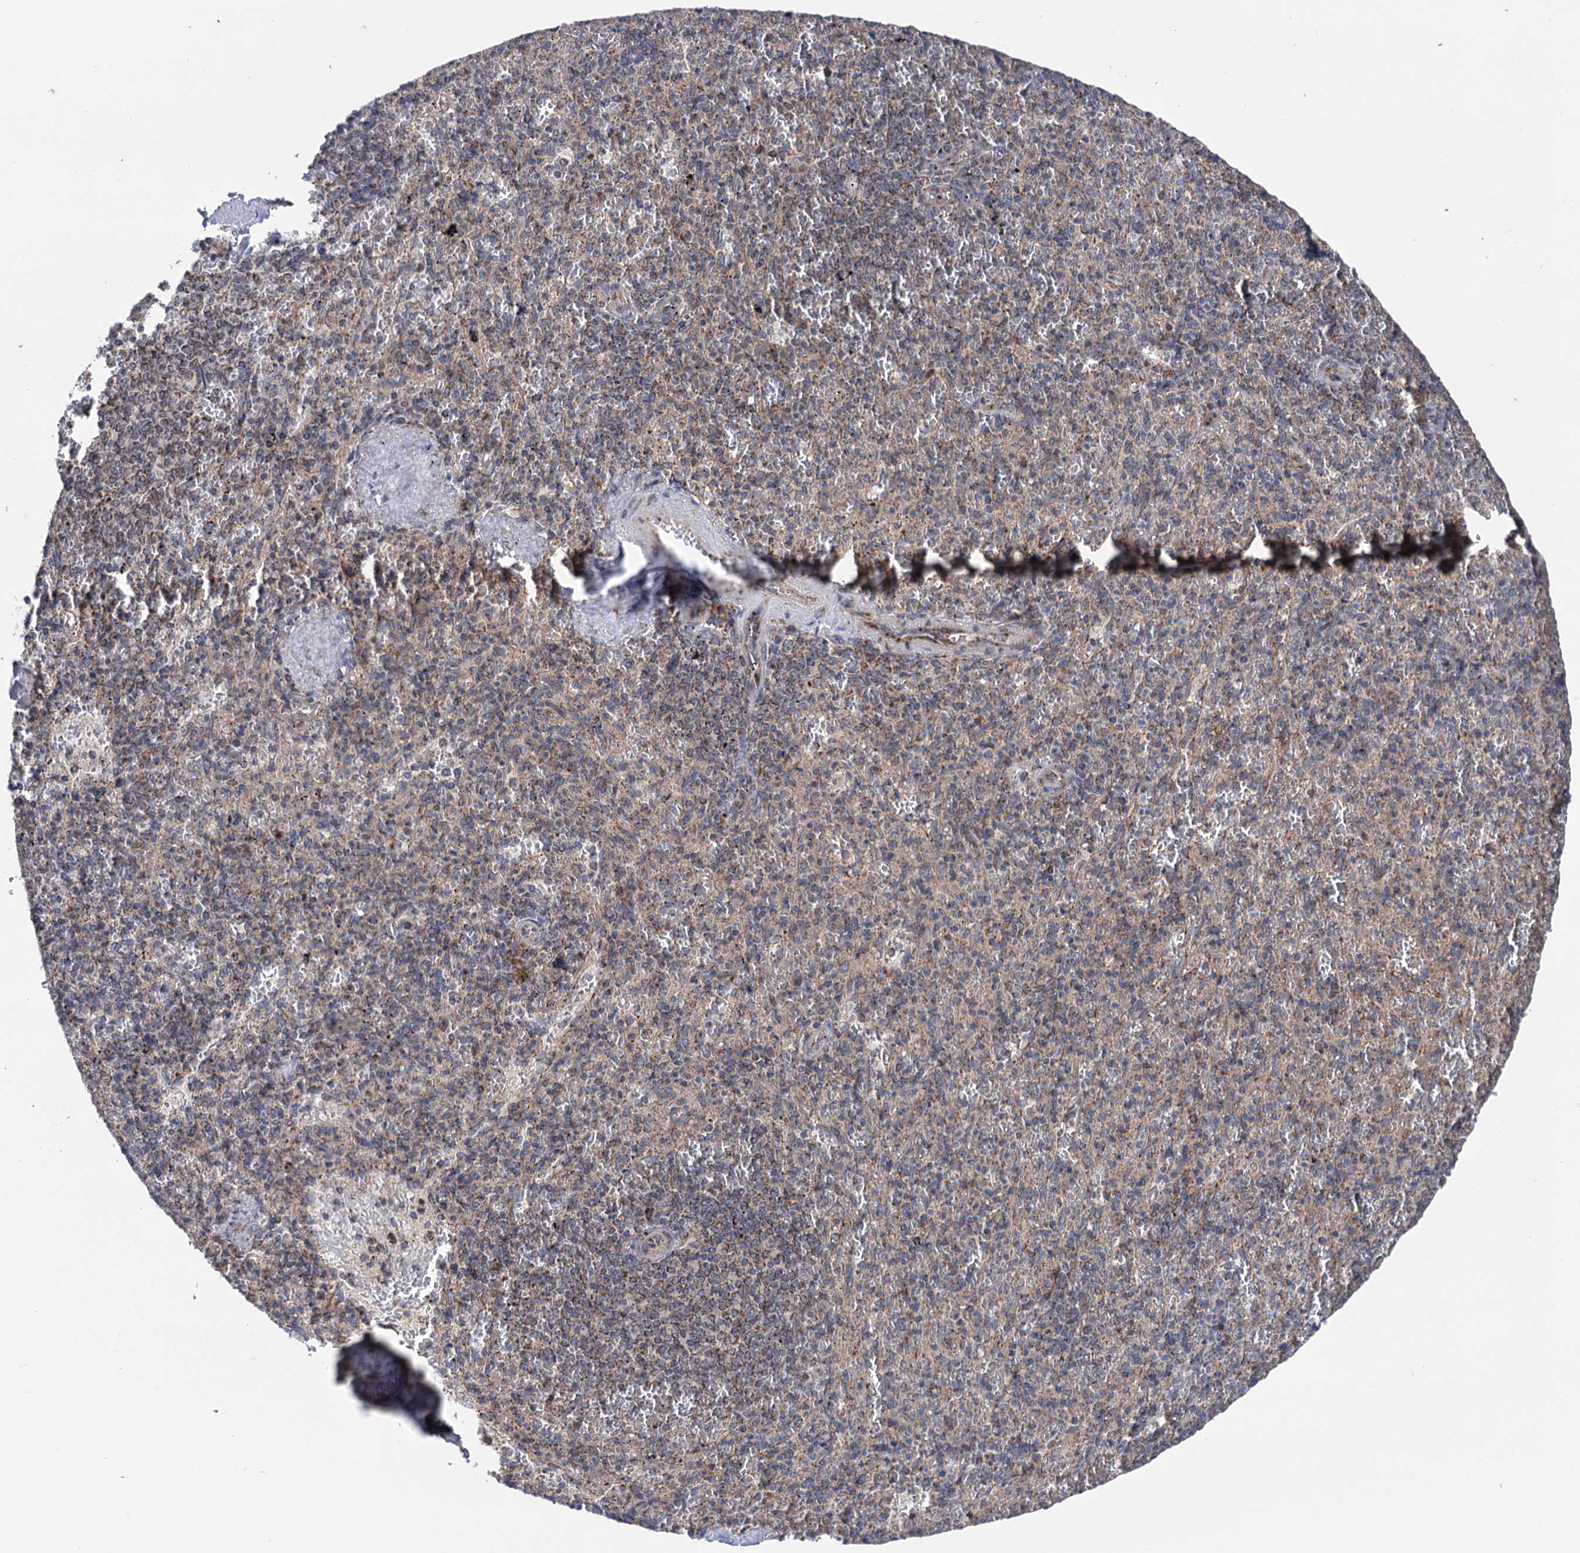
{"staining": {"intensity": "moderate", "quantity": "25%-75%", "location": "cytoplasmic/membranous"}, "tissue": "spleen", "cell_type": "Cells in red pulp", "image_type": "normal", "snomed": [{"axis": "morphology", "description": "Normal tissue, NOS"}, {"axis": "topography", "description": "Spleen"}], "caption": "IHC micrograph of unremarkable spleen: human spleen stained using immunohistochemistry exhibits medium levels of moderate protein expression localized specifically in the cytoplasmic/membranous of cells in red pulp, appearing as a cytoplasmic/membranous brown color.", "gene": "SUCLA2", "patient": {"sex": "male", "age": 82}}